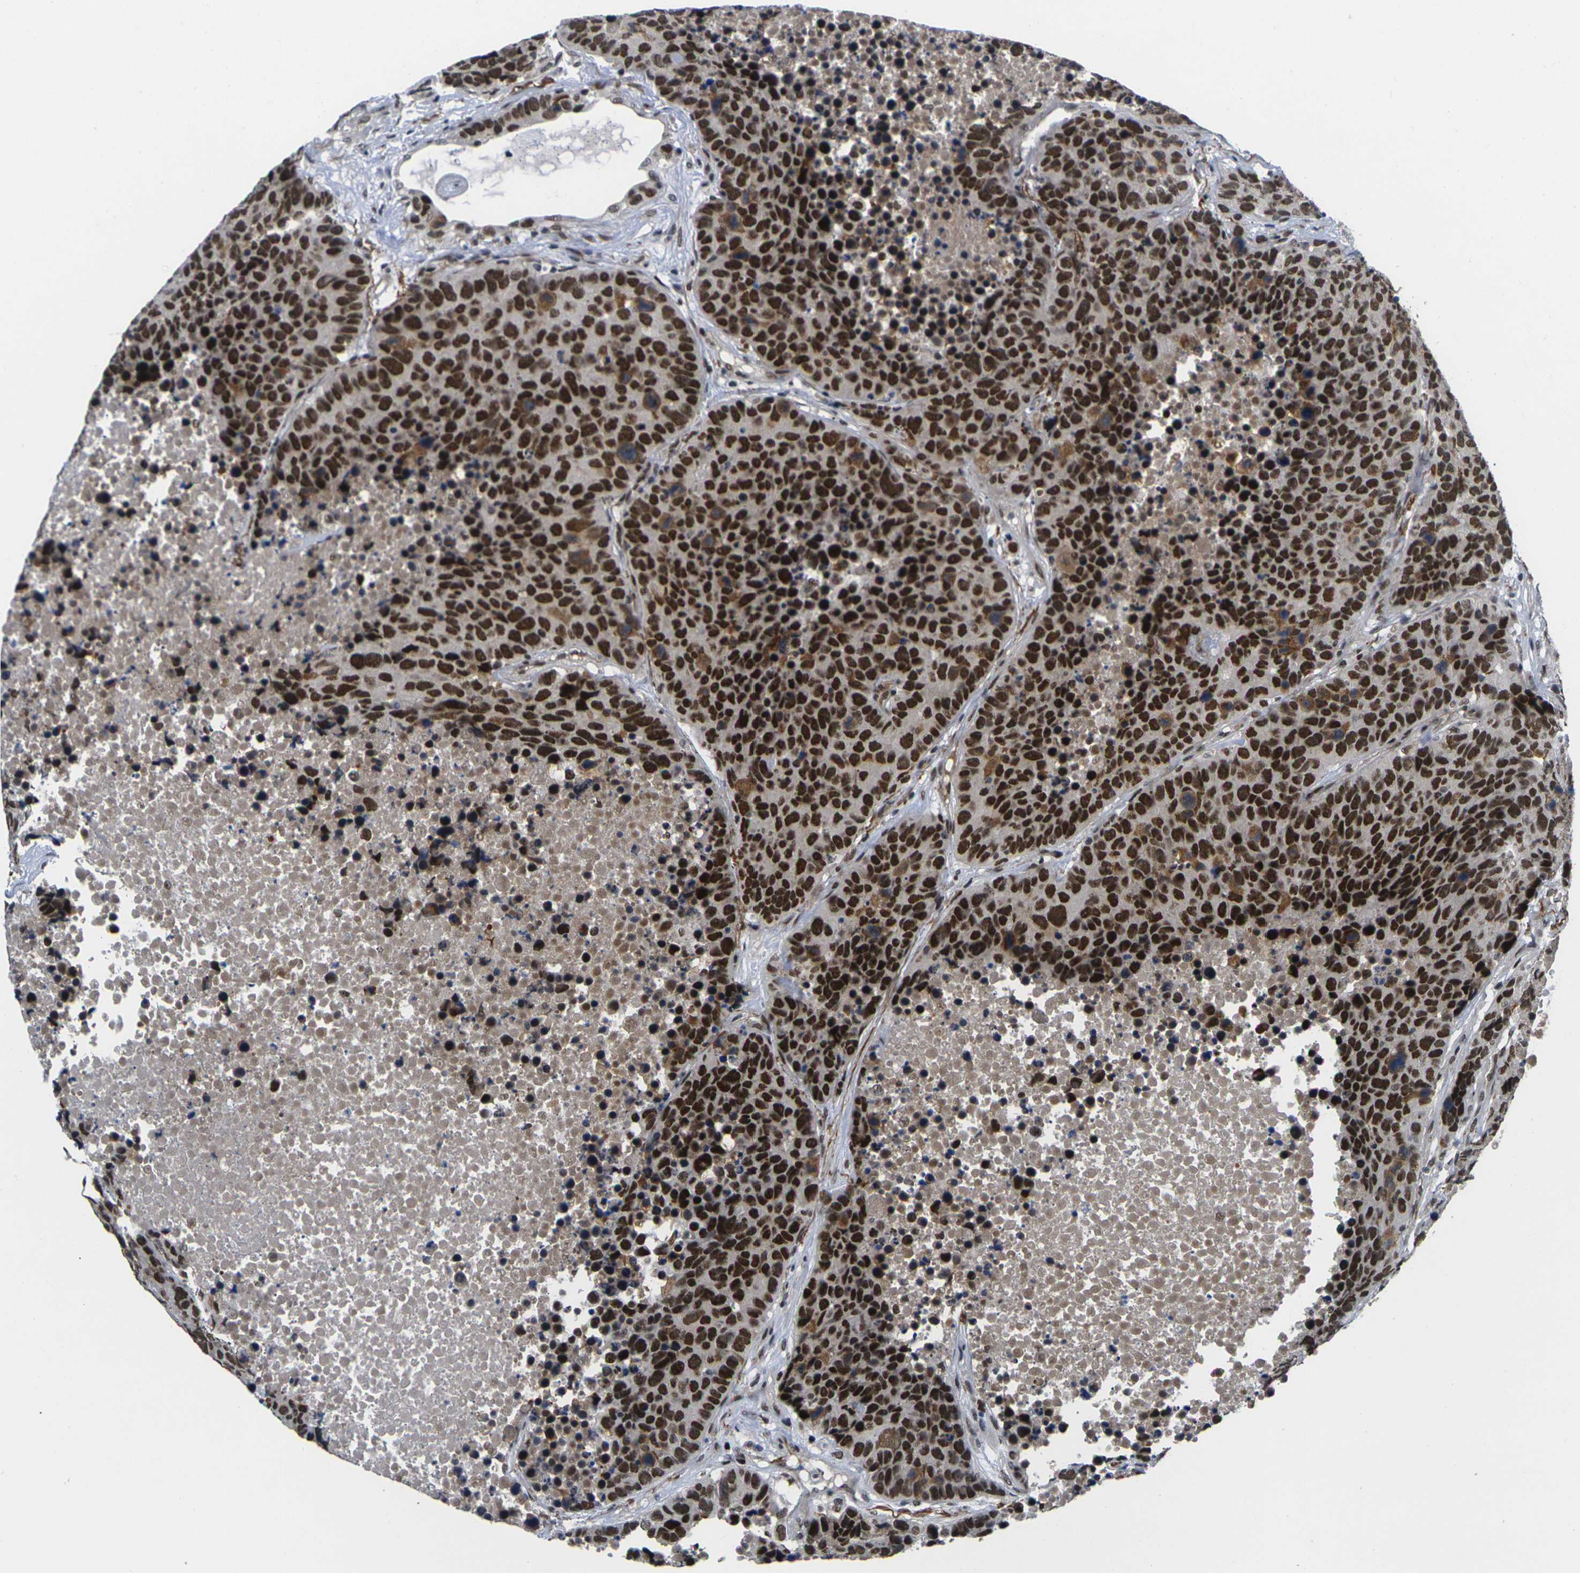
{"staining": {"intensity": "strong", "quantity": ">75%", "location": "nuclear"}, "tissue": "carcinoid", "cell_type": "Tumor cells", "image_type": "cancer", "snomed": [{"axis": "morphology", "description": "Carcinoid, malignant, NOS"}, {"axis": "topography", "description": "Lung"}], "caption": "Immunohistochemistry (IHC) histopathology image of malignant carcinoid stained for a protein (brown), which exhibits high levels of strong nuclear positivity in about >75% of tumor cells.", "gene": "RBM7", "patient": {"sex": "male", "age": 60}}